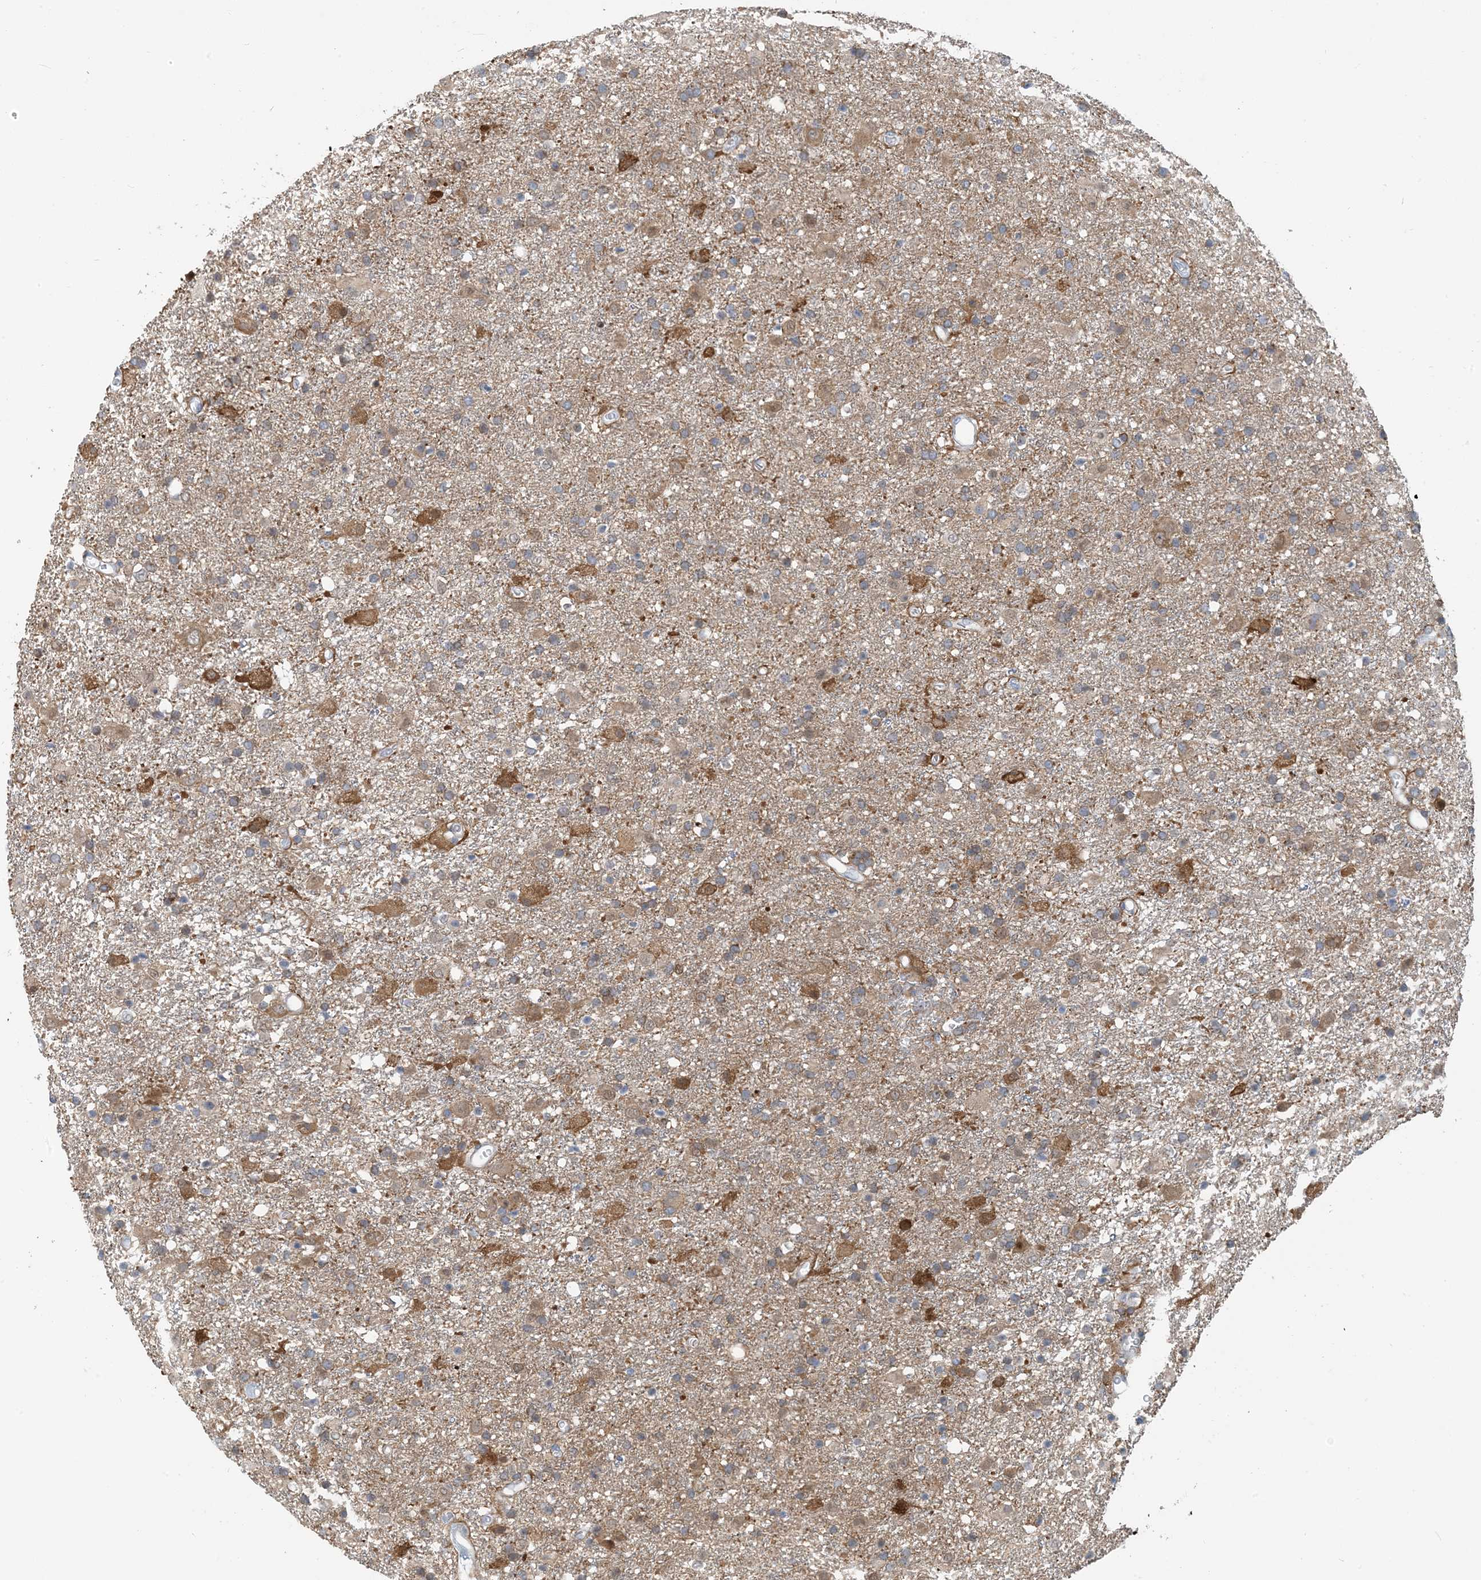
{"staining": {"intensity": "weak", "quantity": "25%-75%", "location": "cytoplasmic/membranous"}, "tissue": "glioma", "cell_type": "Tumor cells", "image_type": "cancer", "snomed": [{"axis": "morphology", "description": "Glioma, malignant, Low grade"}, {"axis": "topography", "description": "Brain"}], "caption": "This micrograph shows immunohistochemistry staining of human malignant glioma (low-grade), with low weak cytoplasmic/membranous positivity in about 25%-75% of tumor cells.", "gene": "ZC3H12A", "patient": {"sex": "male", "age": 65}}